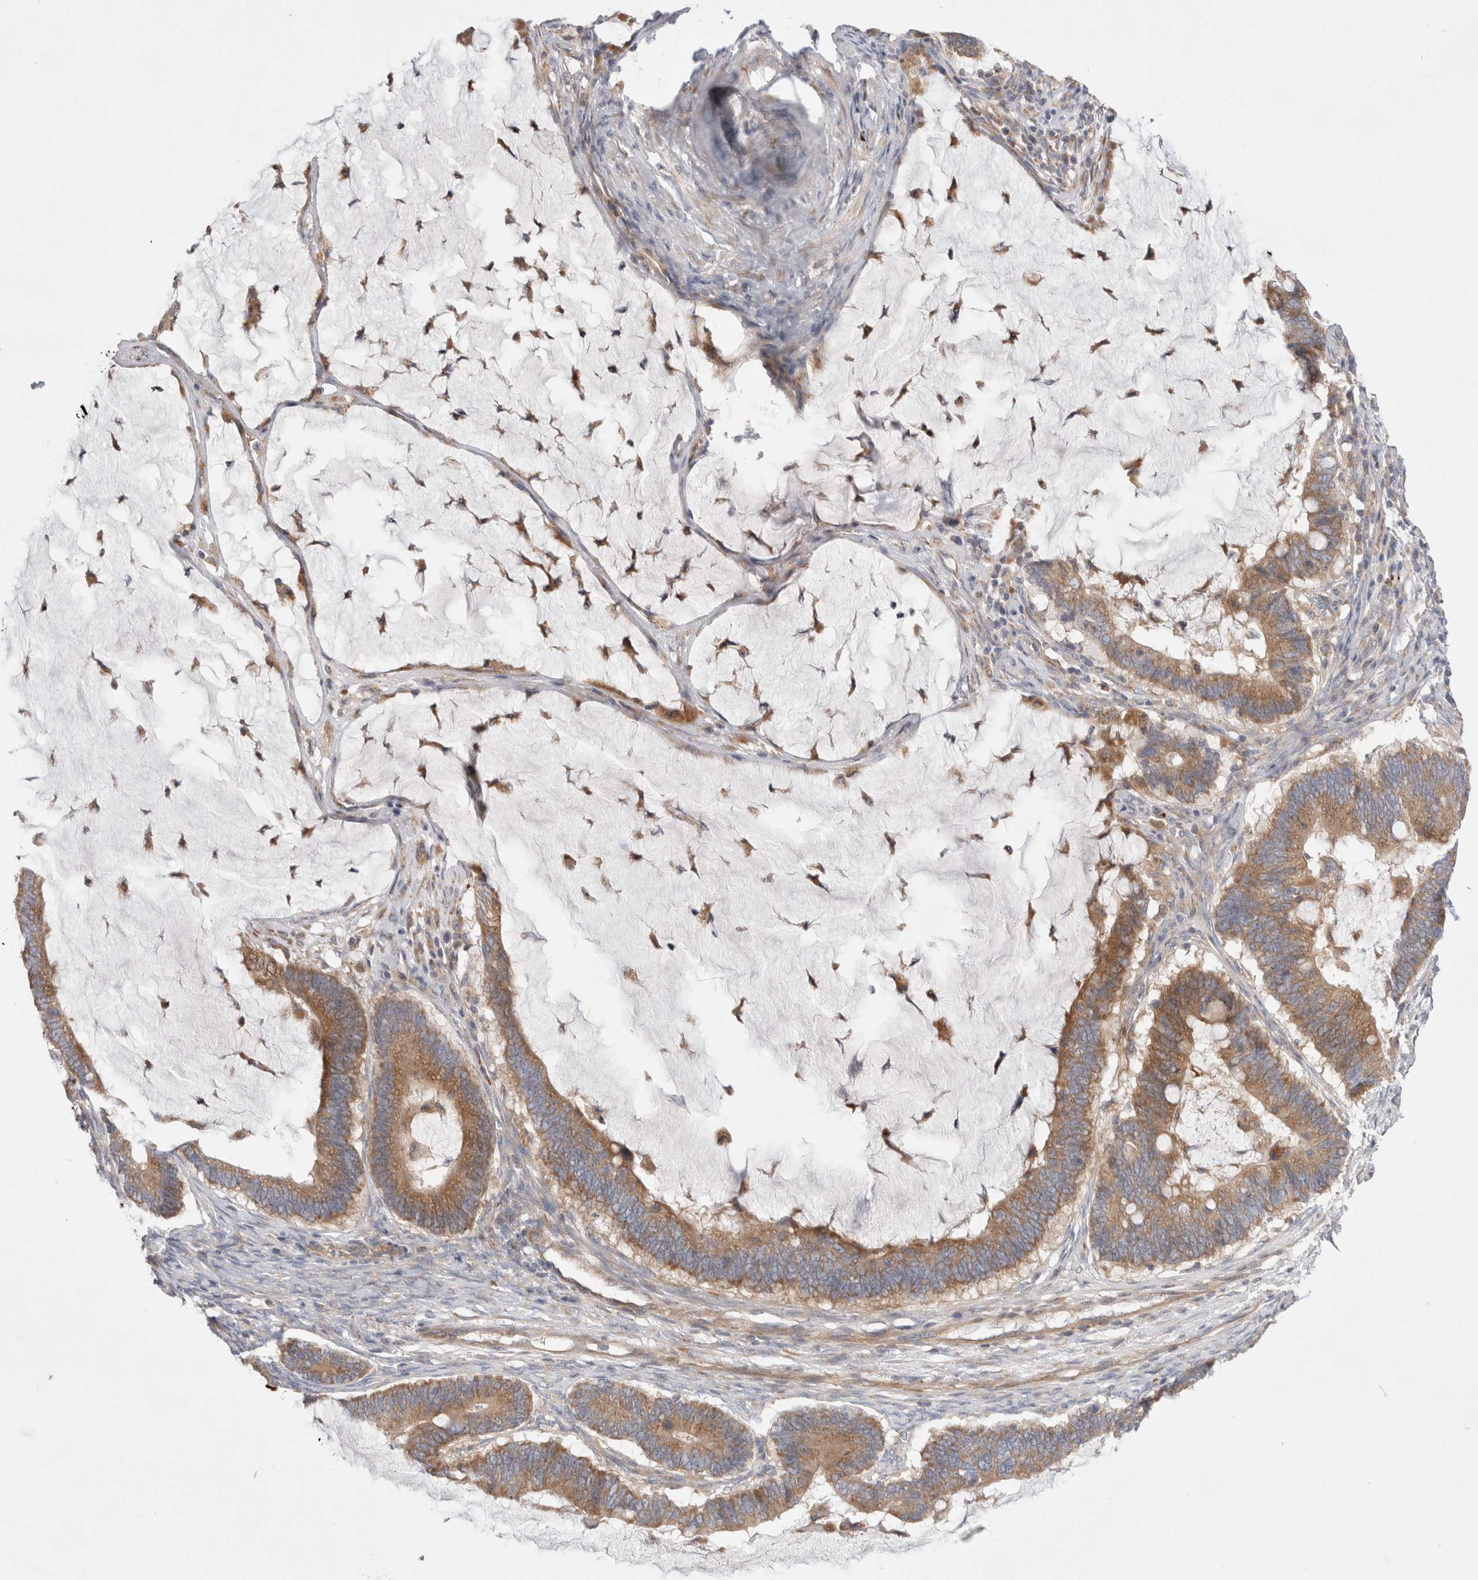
{"staining": {"intensity": "moderate", "quantity": "25%-75%", "location": "cytoplasmic/membranous"}, "tissue": "ovarian cancer", "cell_type": "Tumor cells", "image_type": "cancer", "snomed": [{"axis": "morphology", "description": "Cystadenocarcinoma, mucinous, NOS"}, {"axis": "topography", "description": "Ovary"}], "caption": "This micrograph reveals mucinous cystadenocarcinoma (ovarian) stained with immunohistochemistry (IHC) to label a protein in brown. The cytoplasmic/membranous of tumor cells show moderate positivity for the protein. Nuclei are counter-stained blue.", "gene": "TBC1D16", "patient": {"sex": "female", "age": 61}}